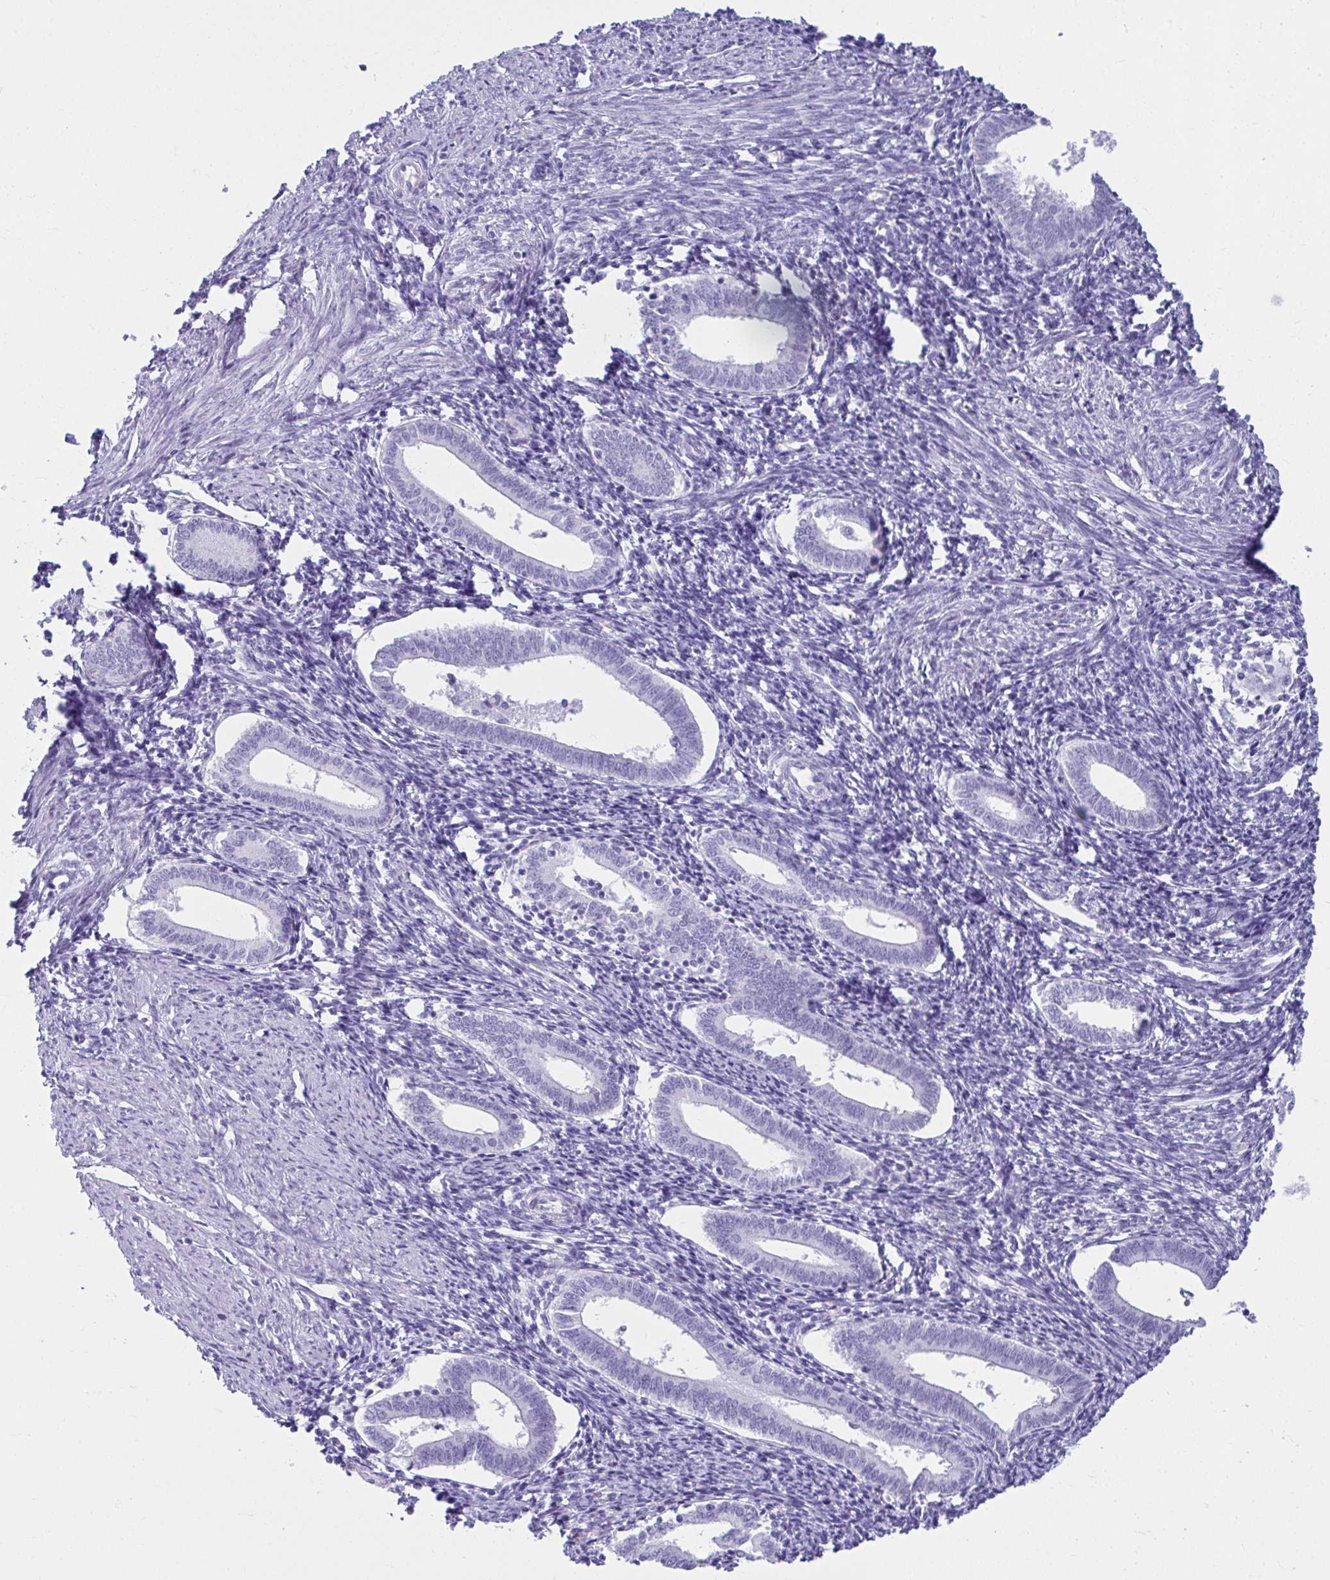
{"staining": {"intensity": "negative", "quantity": "none", "location": "none"}, "tissue": "endometrium", "cell_type": "Cells in endometrial stroma", "image_type": "normal", "snomed": [{"axis": "morphology", "description": "Normal tissue, NOS"}, {"axis": "topography", "description": "Endometrium"}], "caption": "Cells in endometrial stroma are negative for brown protein staining in normal endometrium. (DAB immunohistochemistry (IHC), high magnification).", "gene": "ATP4B", "patient": {"sex": "female", "age": 41}}